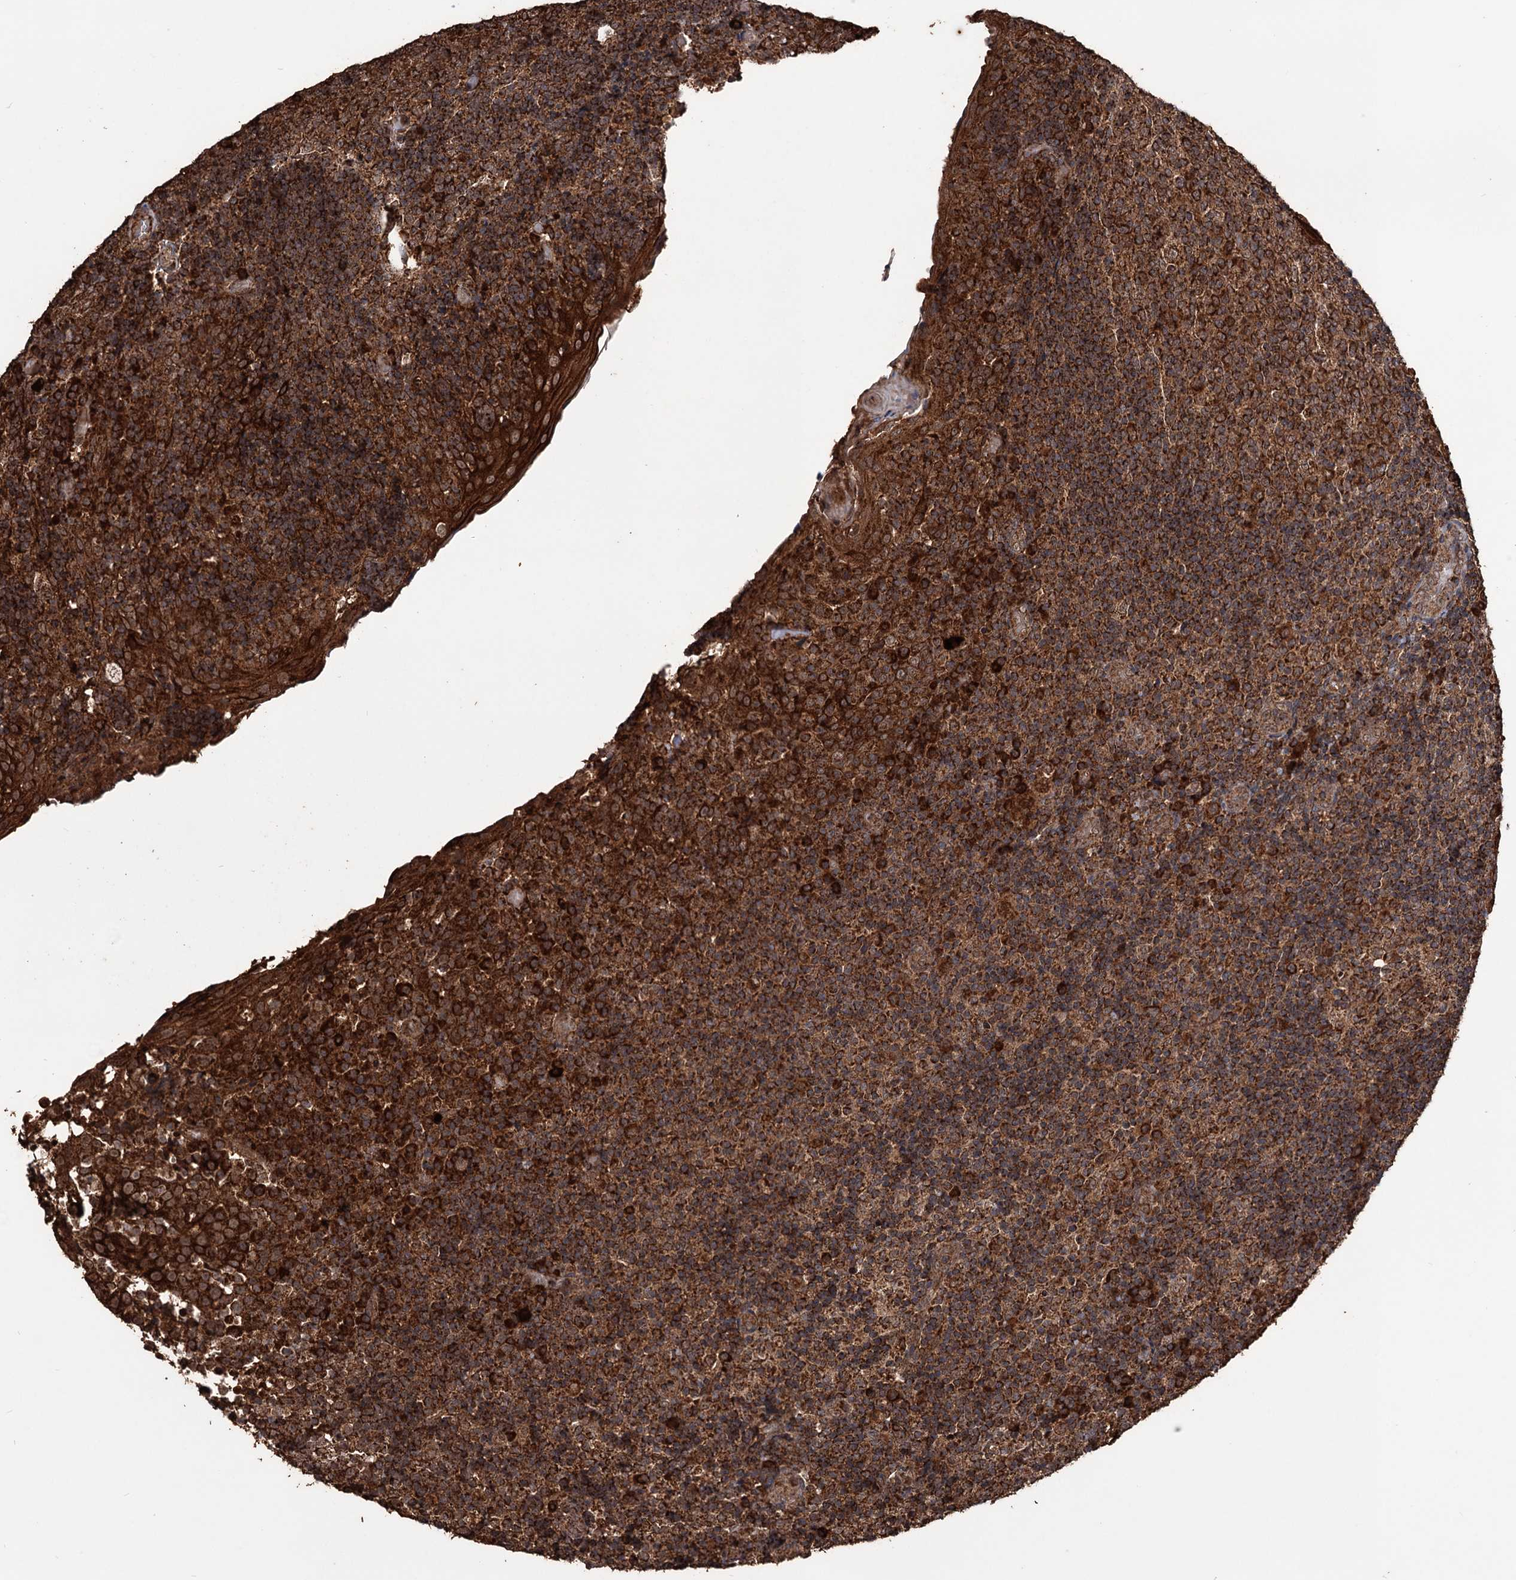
{"staining": {"intensity": "strong", "quantity": ">75%", "location": "cytoplasmic/membranous"}, "tissue": "tonsil", "cell_type": "Germinal center cells", "image_type": "normal", "snomed": [{"axis": "morphology", "description": "Normal tissue, NOS"}, {"axis": "topography", "description": "Tonsil"}], "caption": "Approximately >75% of germinal center cells in unremarkable human tonsil reveal strong cytoplasmic/membranous protein positivity as visualized by brown immunohistochemical staining.", "gene": "IPO4", "patient": {"sex": "female", "age": 19}}